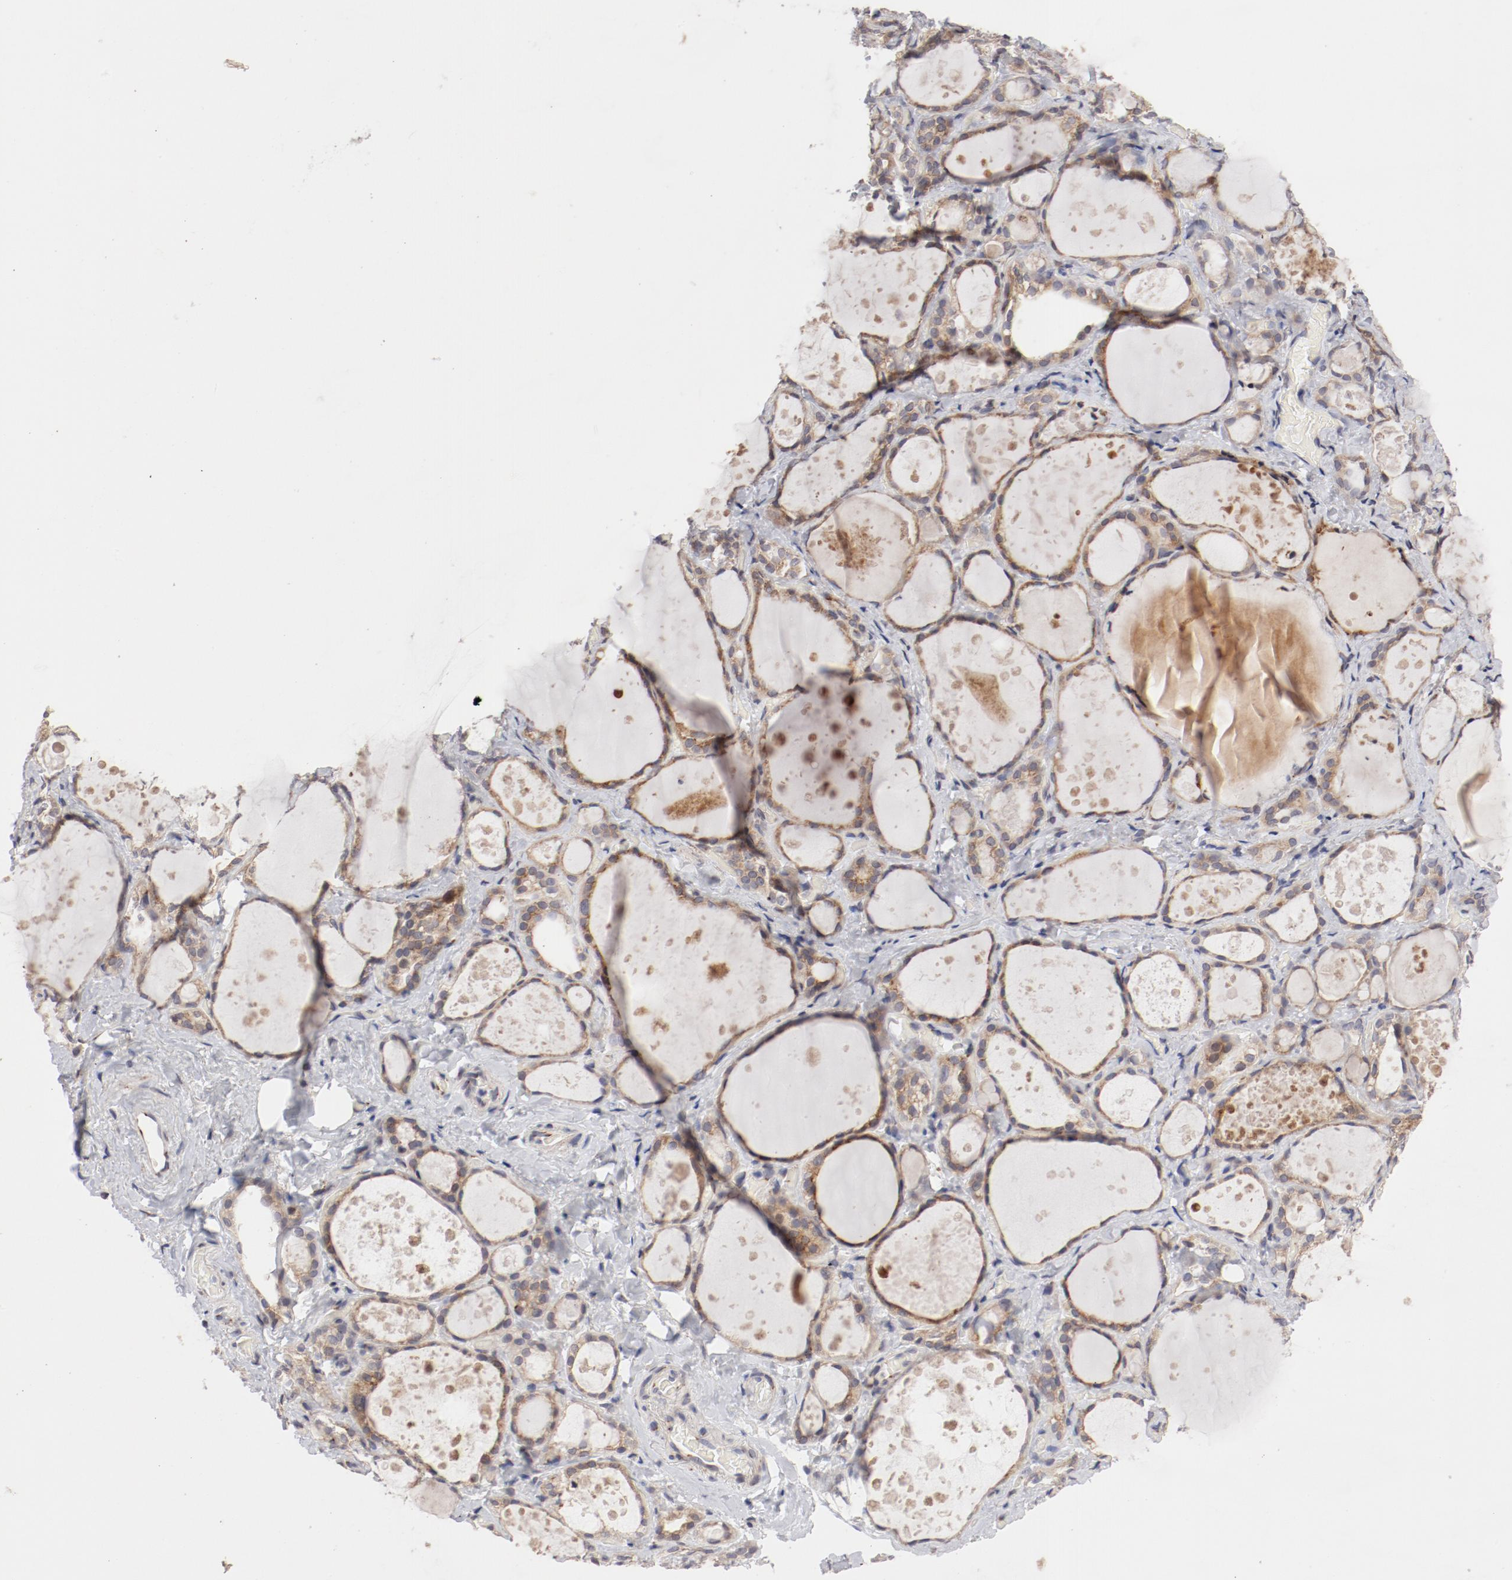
{"staining": {"intensity": "weak", "quantity": ">75%", "location": "cytoplasmic/membranous"}, "tissue": "thyroid gland", "cell_type": "Glandular cells", "image_type": "normal", "snomed": [{"axis": "morphology", "description": "Normal tissue, NOS"}, {"axis": "topography", "description": "Thyroid gland"}], "caption": "Immunohistochemistry (IHC) (DAB) staining of normal human thyroid gland reveals weak cytoplasmic/membranous protein expression in about >75% of glandular cells.", "gene": "RPL12", "patient": {"sex": "female", "age": 75}}